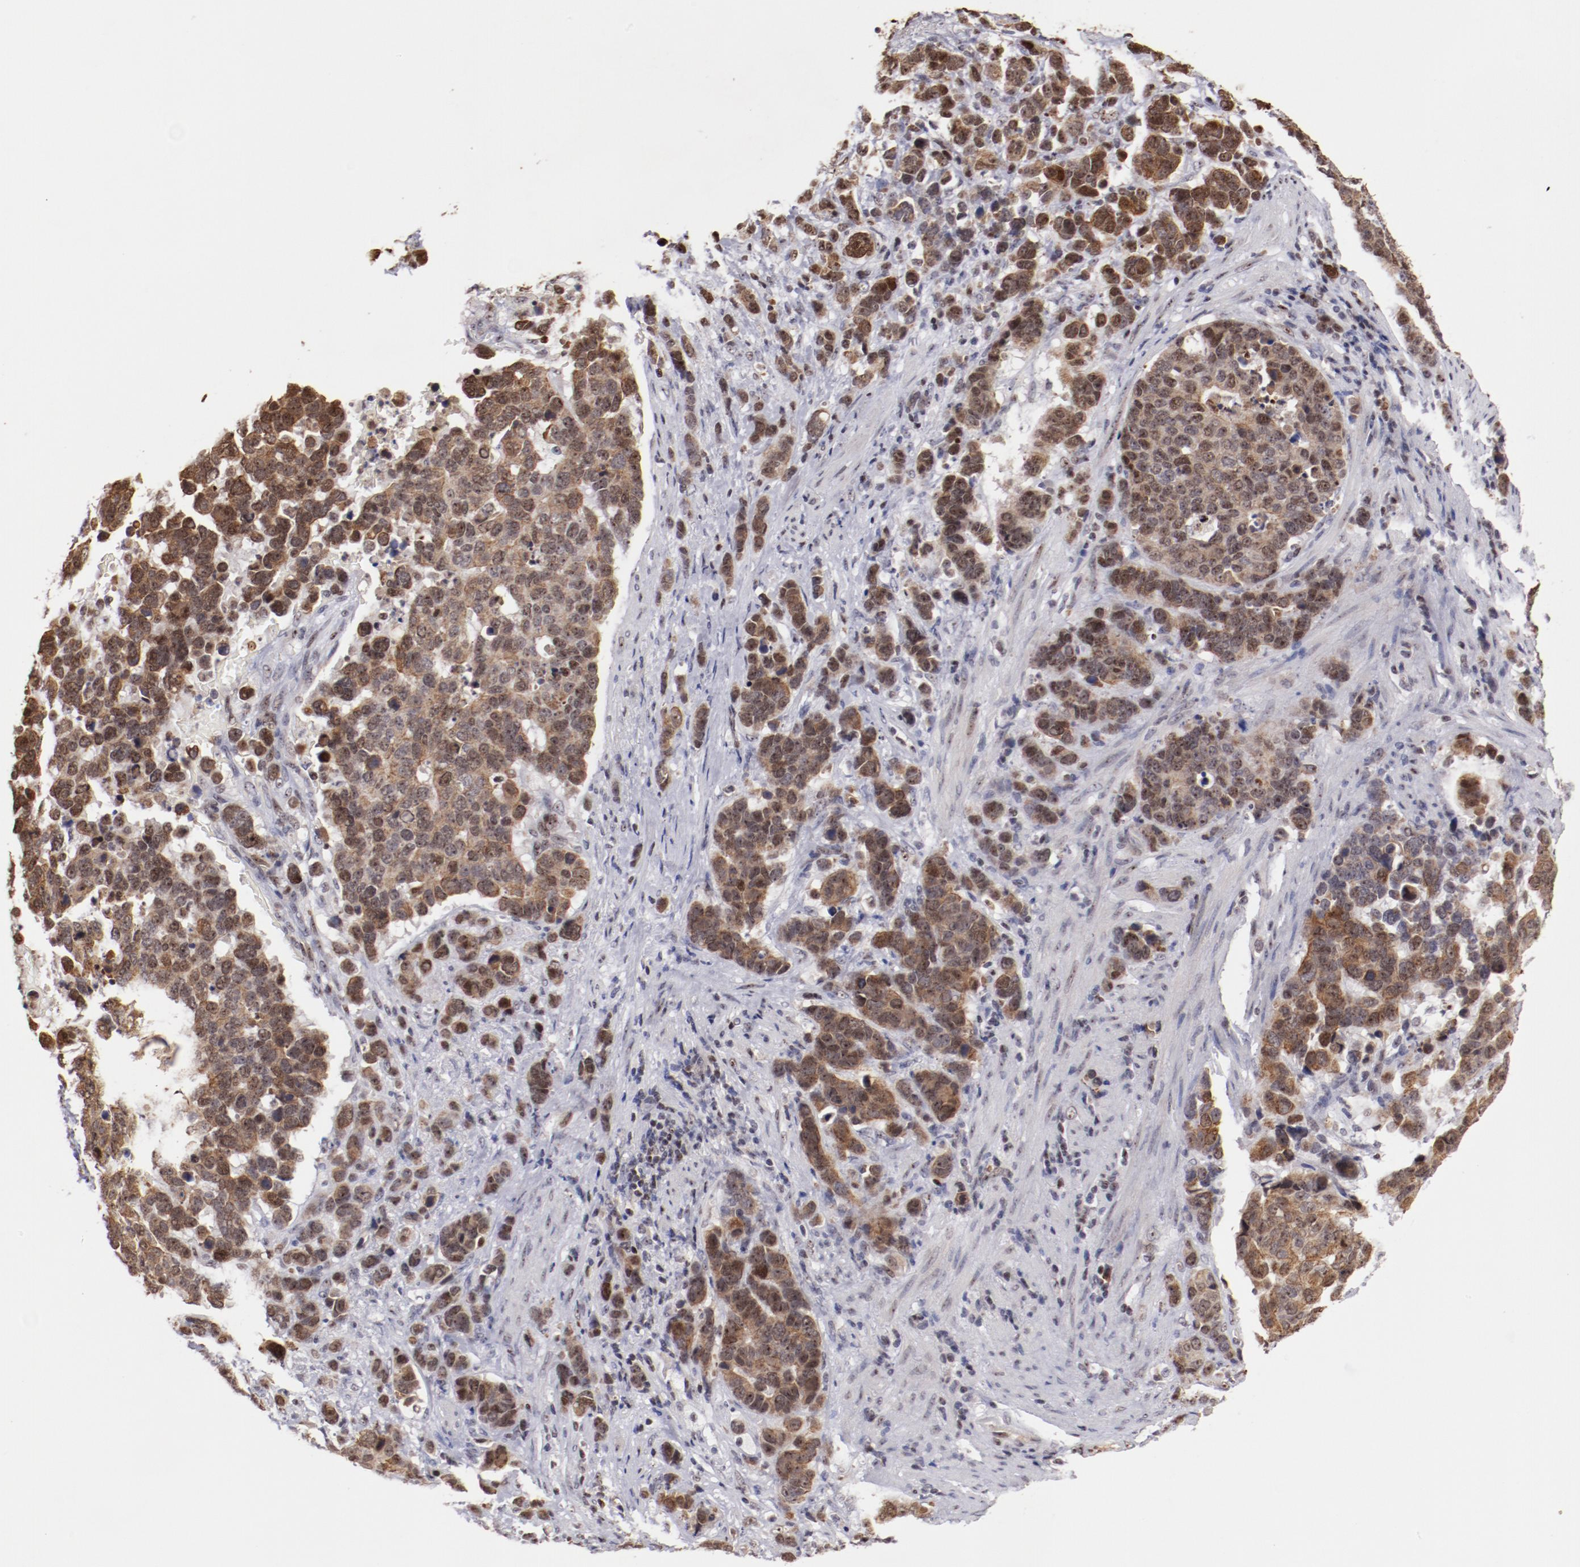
{"staining": {"intensity": "moderate", "quantity": ">75%", "location": "cytoplasmic/membranous,nuclear"}, "tissue": "stomach cancer", "cell_type": "Tumor cells", "image_type": "cancer", "snomed": [{"axis": "morphology", "description": "Adenocarcinoma, NOS"}, {"axis": "topography", "description": "Stomach, upper"}], "caption": "Stomach cancer stained with a brown dye shows moderate cytoplasmic/membranous and nuclear positive positivity in approximately >75% of tumor cells.", "gene": "DDX24", "patient": {"sex": "male", "age": 71}}